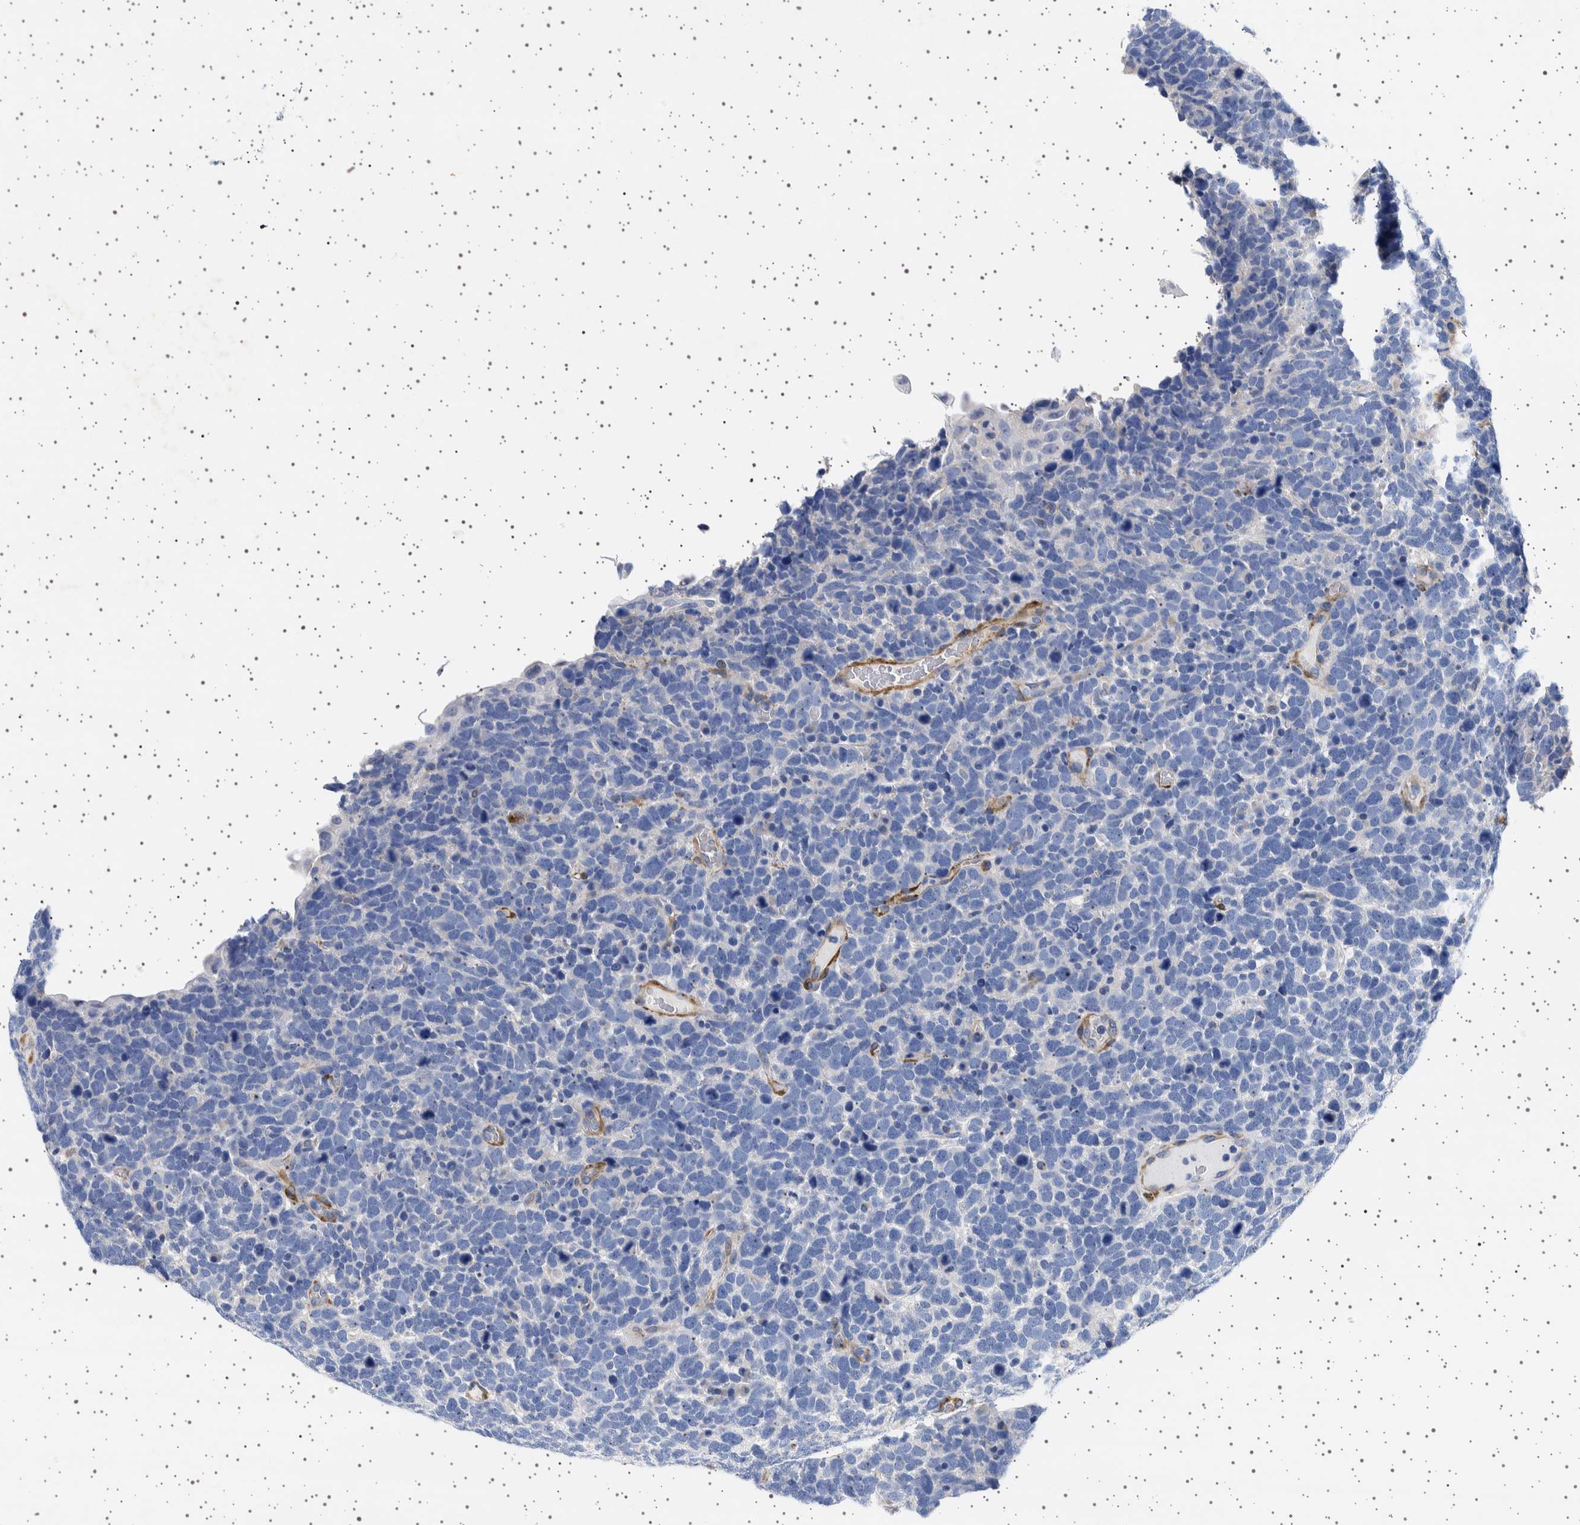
{"staining": {"intensity": "negative", "quantity": "none", "location": "none"}, "tissue": "urothelial cancer", "cell_type": "Tumor cells", "image_type": "cancer", "snomed": [{"axis": "morphology", "description": "Urothelial carcinoma, High grade"}, {"axis": "topography", "description": "Urinary bladder"}], "caption": "Tumor cells are negative for brown protein staining in urothelial carcinoma (high-grade).", "gene": "SEPTIN4", "patient": {"sex": "female", "age": 82}}